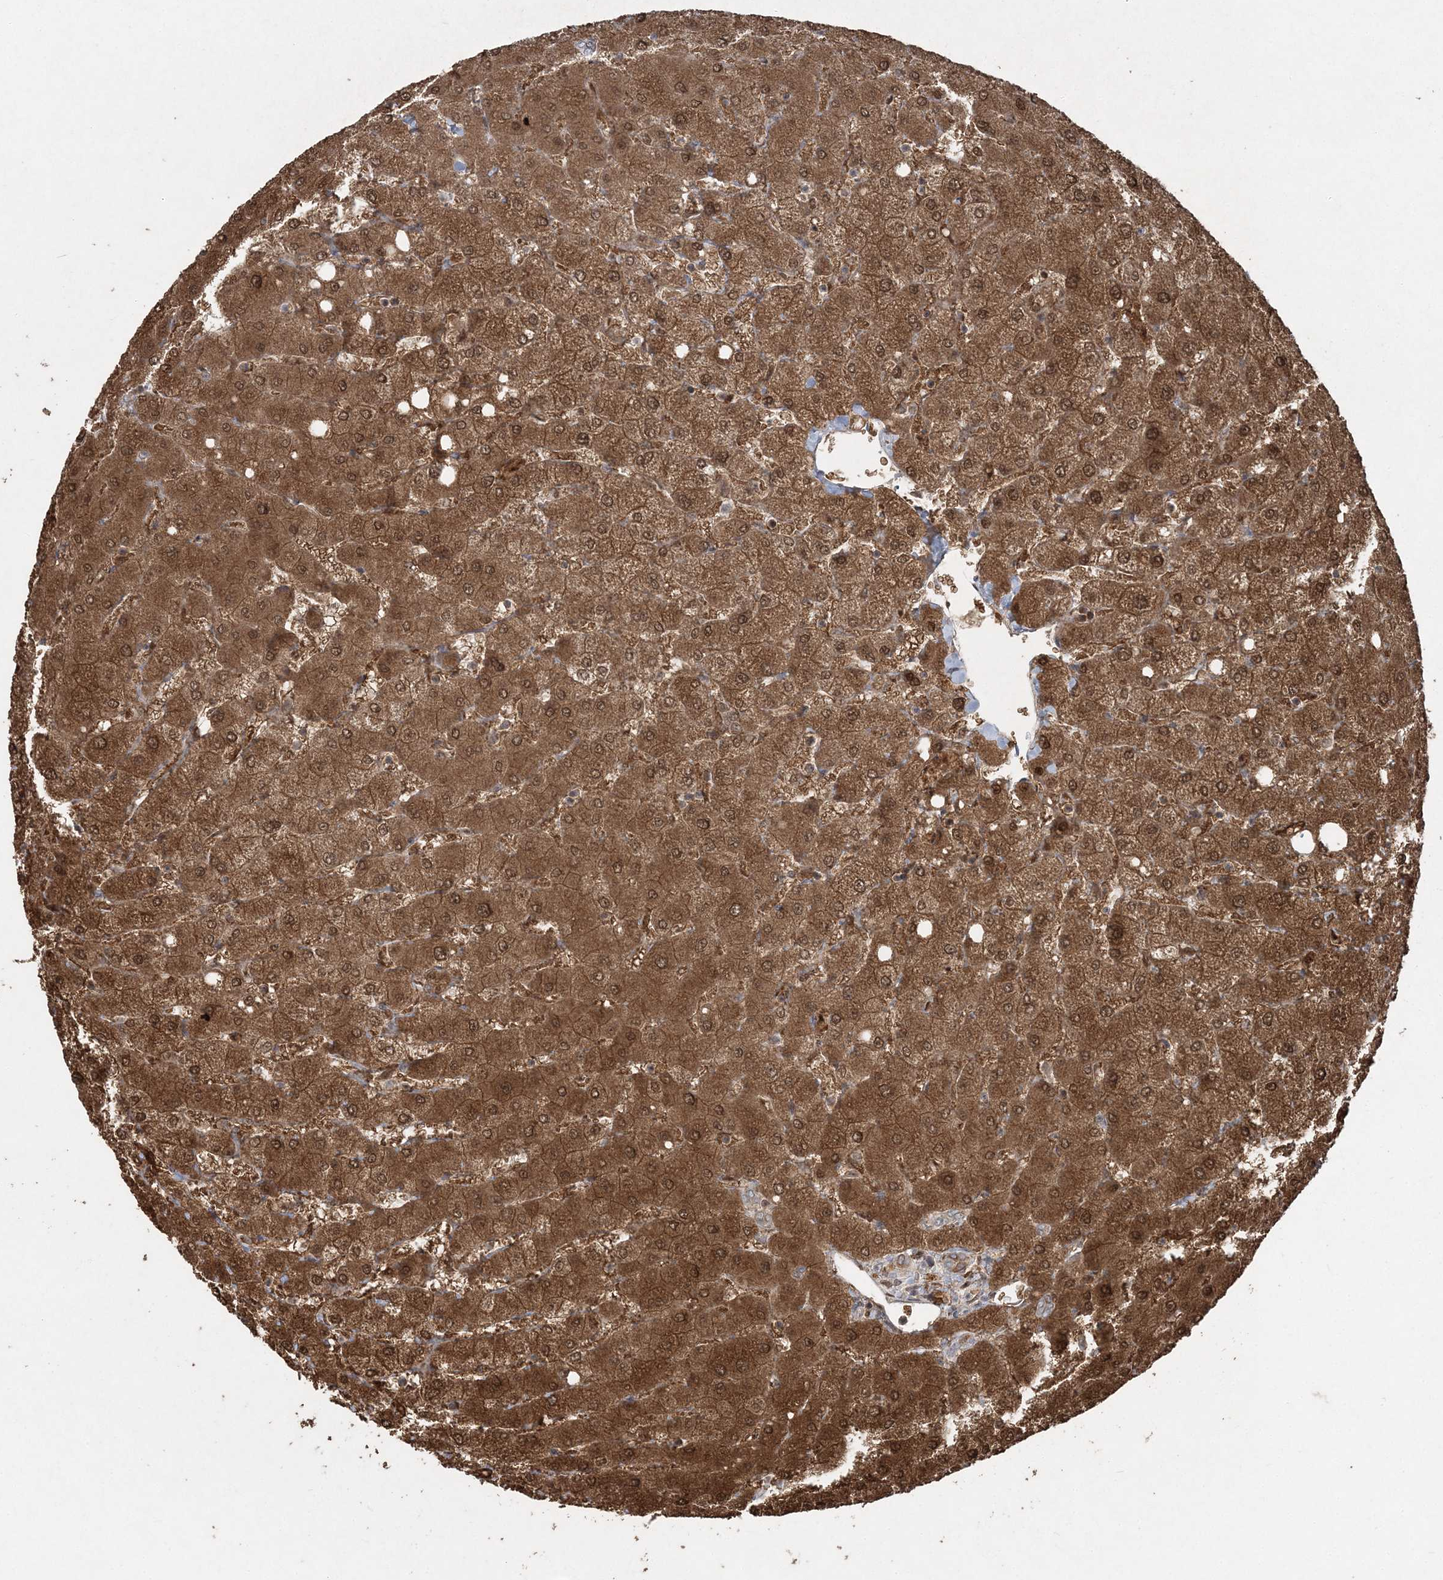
{"staining": {"intensity": "negative", "quantity": "none", "location": "none"}, "tissue": "liver", "cell_type": "Cholangiocytes", "image_type": "normal", "snomed": [{"axis": "morphology", "description": "Normal tissue, NOS"}, {"axis": "topography", "description": "Liver"}], "caption": "This is a micrograph of immunohistochemistry staining of benign liver, which shows no positivity in cholangiocytes. Brightfield microscopy of IHC stained with DAB (brown) and hematoxylin (blue), captured at high magnification.", "gene": "SLU7", "patient": {"sex": "female", "age": 54}}